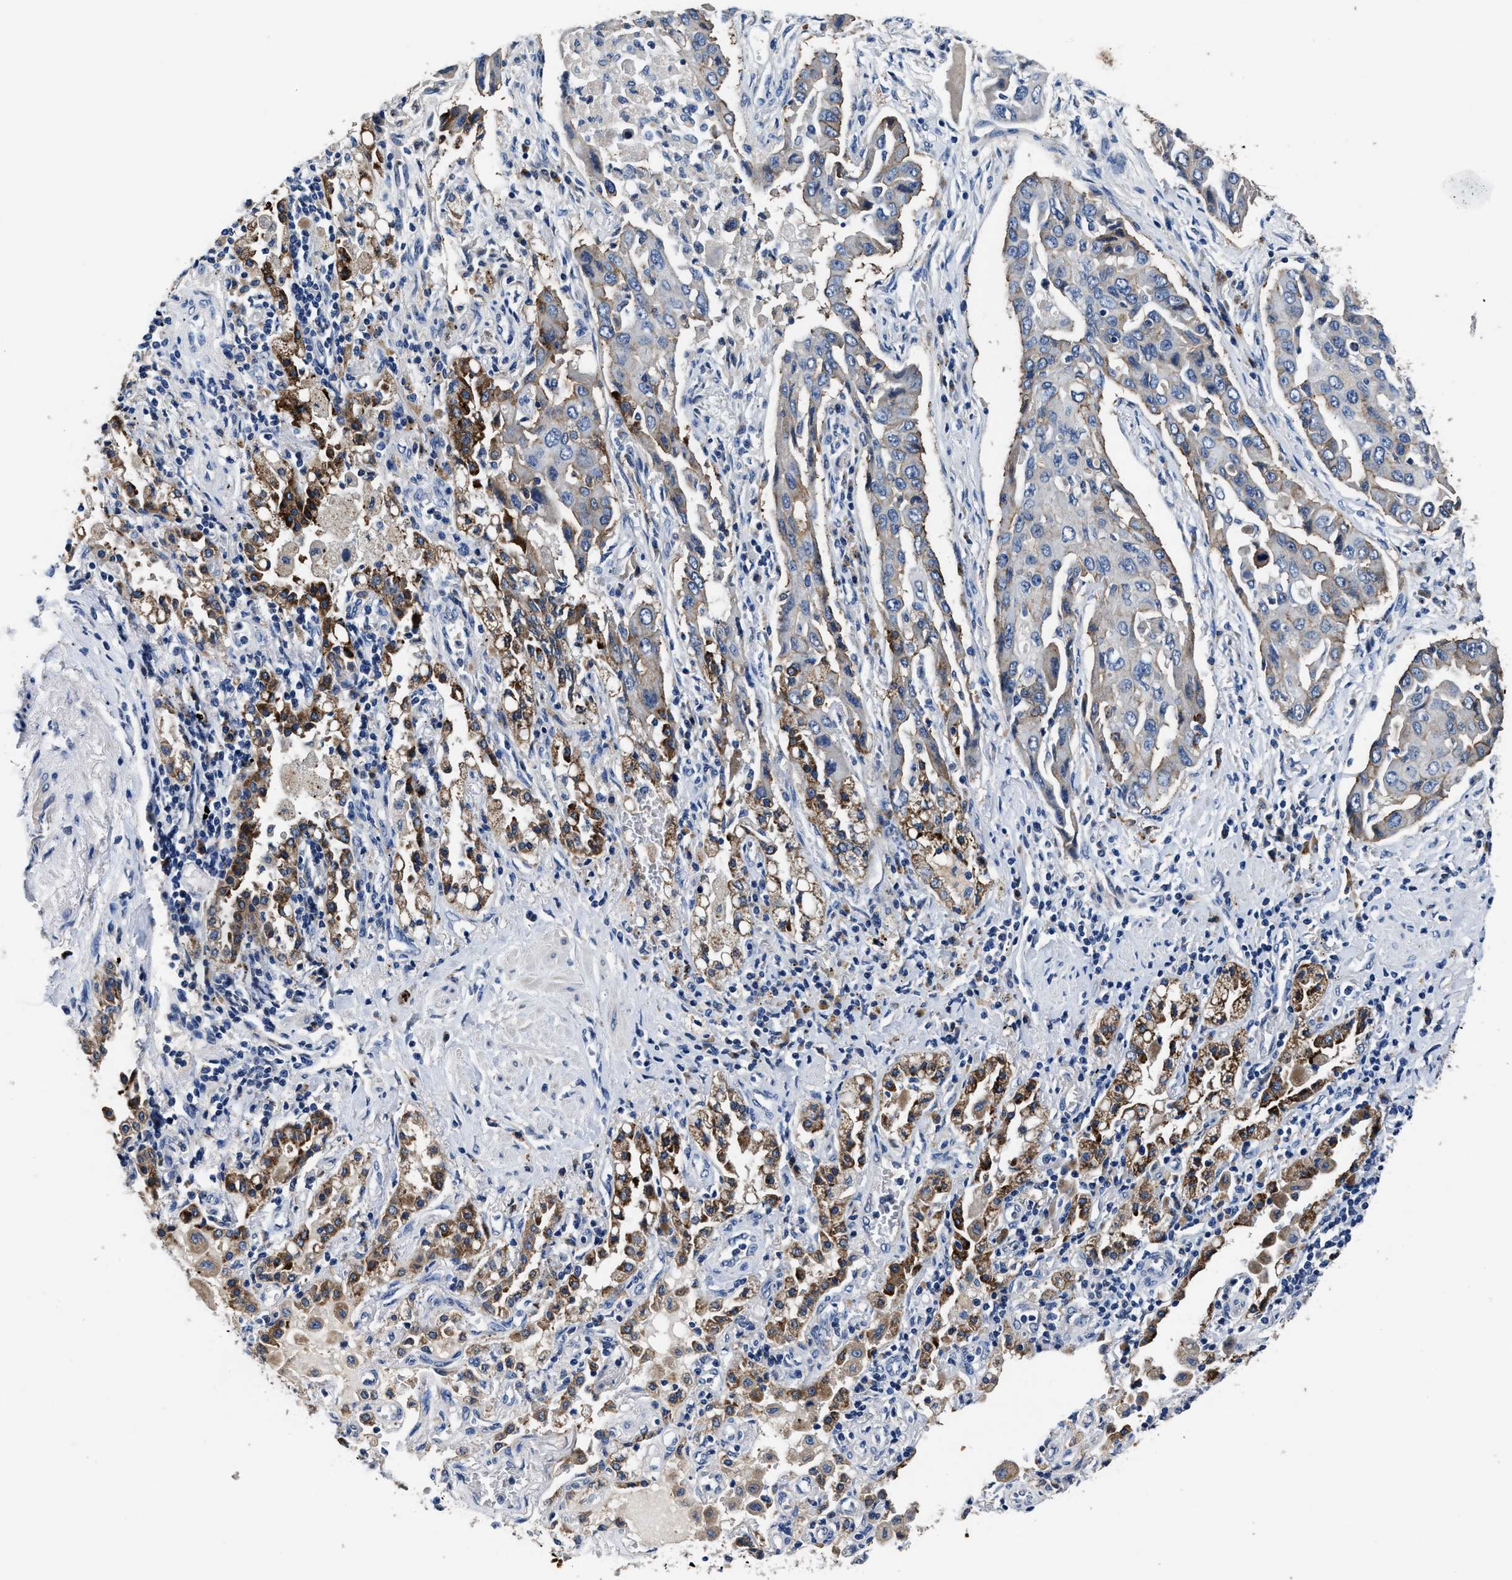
{"staining": {"intensity": "moderate", "quantity": "<25%", "location": "cytoplasmic/membranous"}, "tissue": "lung cancer", "cell_type": "Tumor cells", "image_type": "cancer", "snomed": [{"axis": "morphology", "description": "Adenocarcinoma, NOS"}, {"axis": "topography", "description": "Lung"}], "caption": "Brown immunohistochemical staining in human lung adenocarcinoma displays moderate cytoplasmic/membranous positivity in approximately <25% of tumor cells. (DAB (3,3'-diaminobenzidine) = brown stain, brightfield microscopy at high magnification).", "gene": "UBR4", "patient": {"sex": "female", "age": 65}}